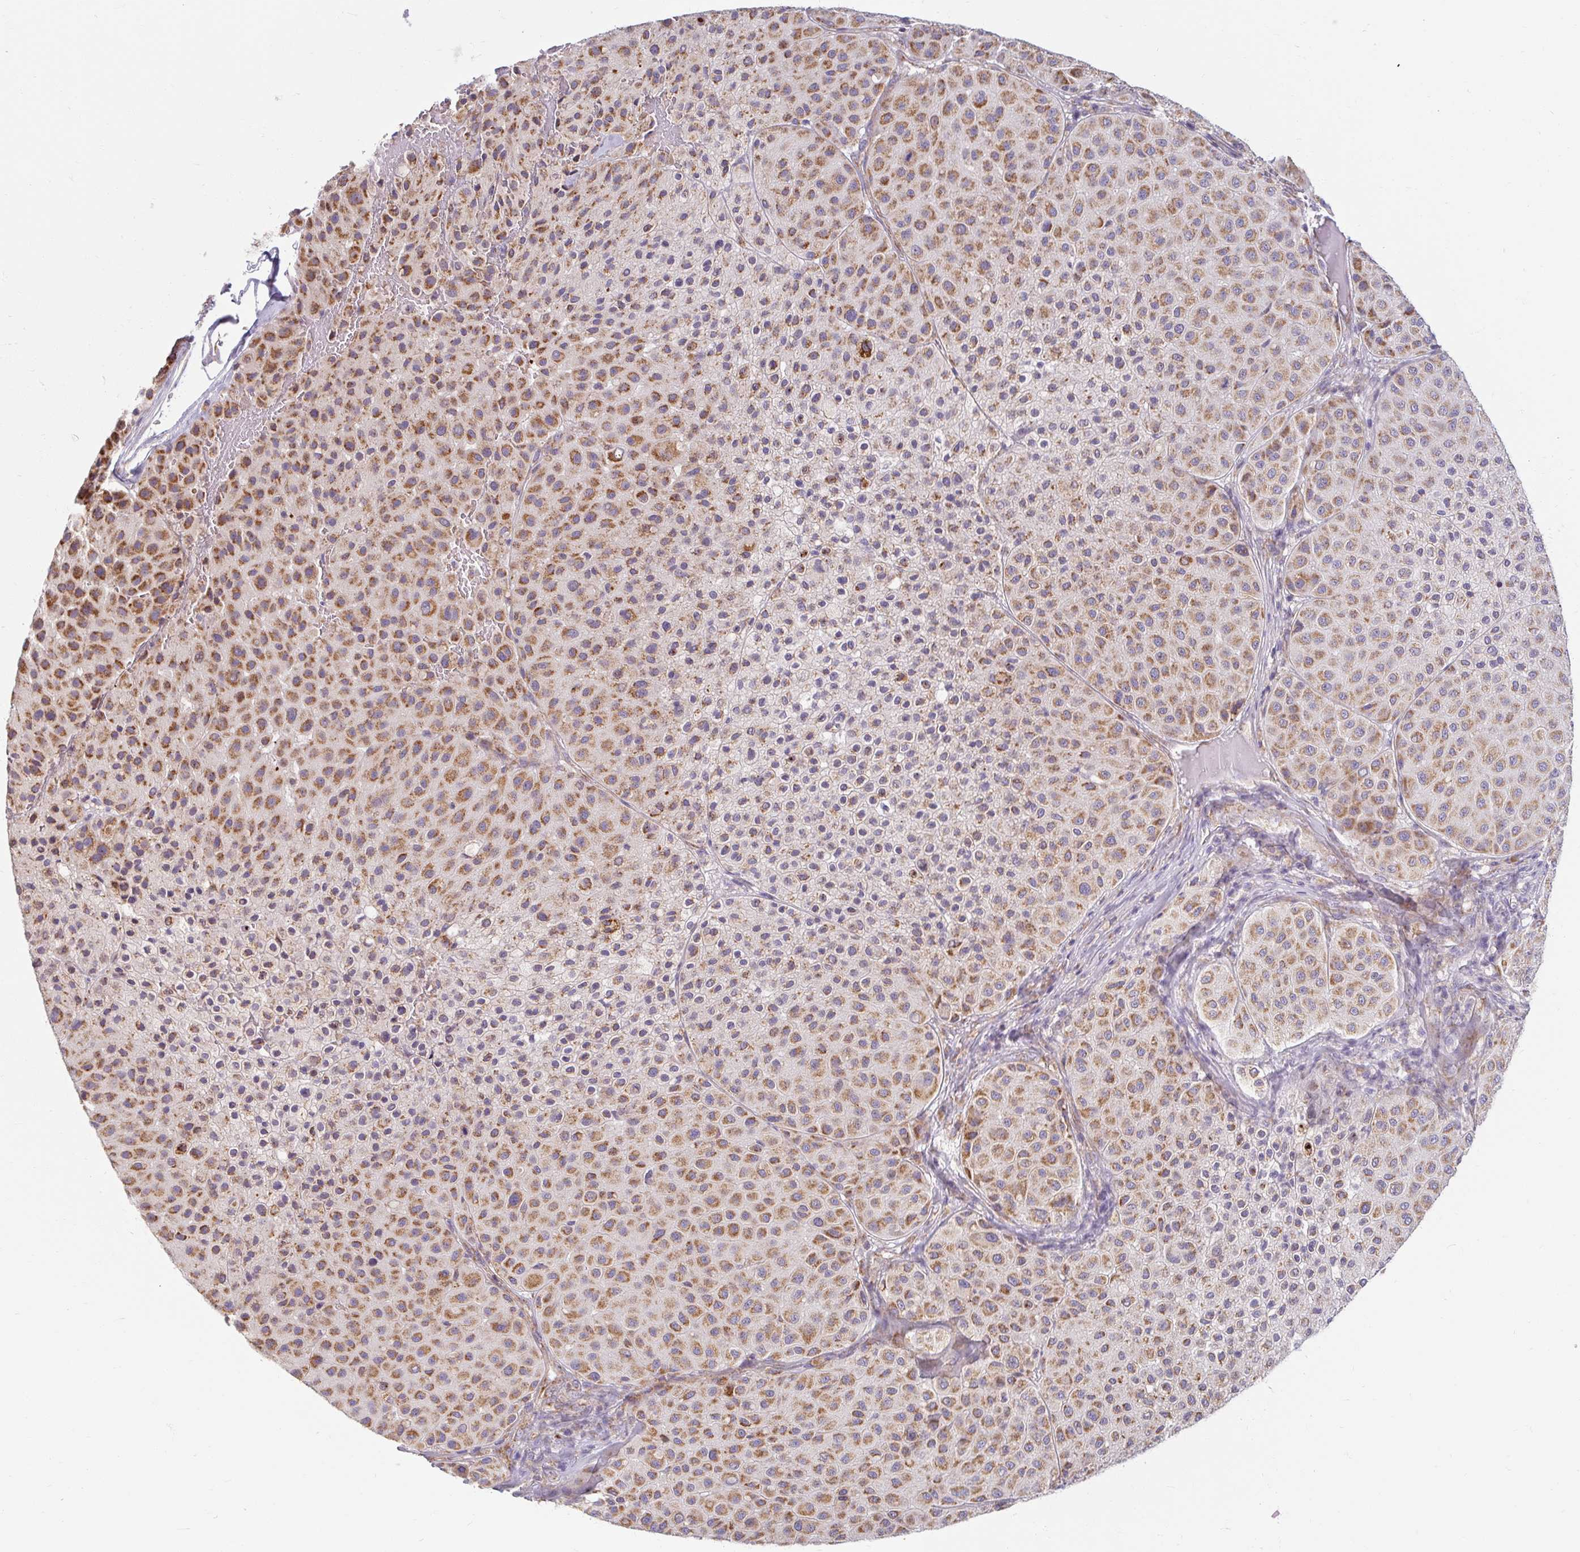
{"staining": {"intensity": "moderate", "quantity": ">75%", "location": "cytoplasmic/membranous"}, "tissue": "melanoma", "cell_type": "Tumor cells", "image_type": "cancer", "snomed": [{"axis": "morphology", "description": "Malignant melanoma, Metastatic site"}, {"axis": "topography", "description": "Smooth muscle"}], "caption": "Immunohistochemistry (IHC) of malignant melanoma (metastatic site) reveals medium levels of moderate cytoplasmic/membranous staining in about >75% of tumor cells.", "gene": "SKP2", "patient": {"sex": "male", "age": 41}}